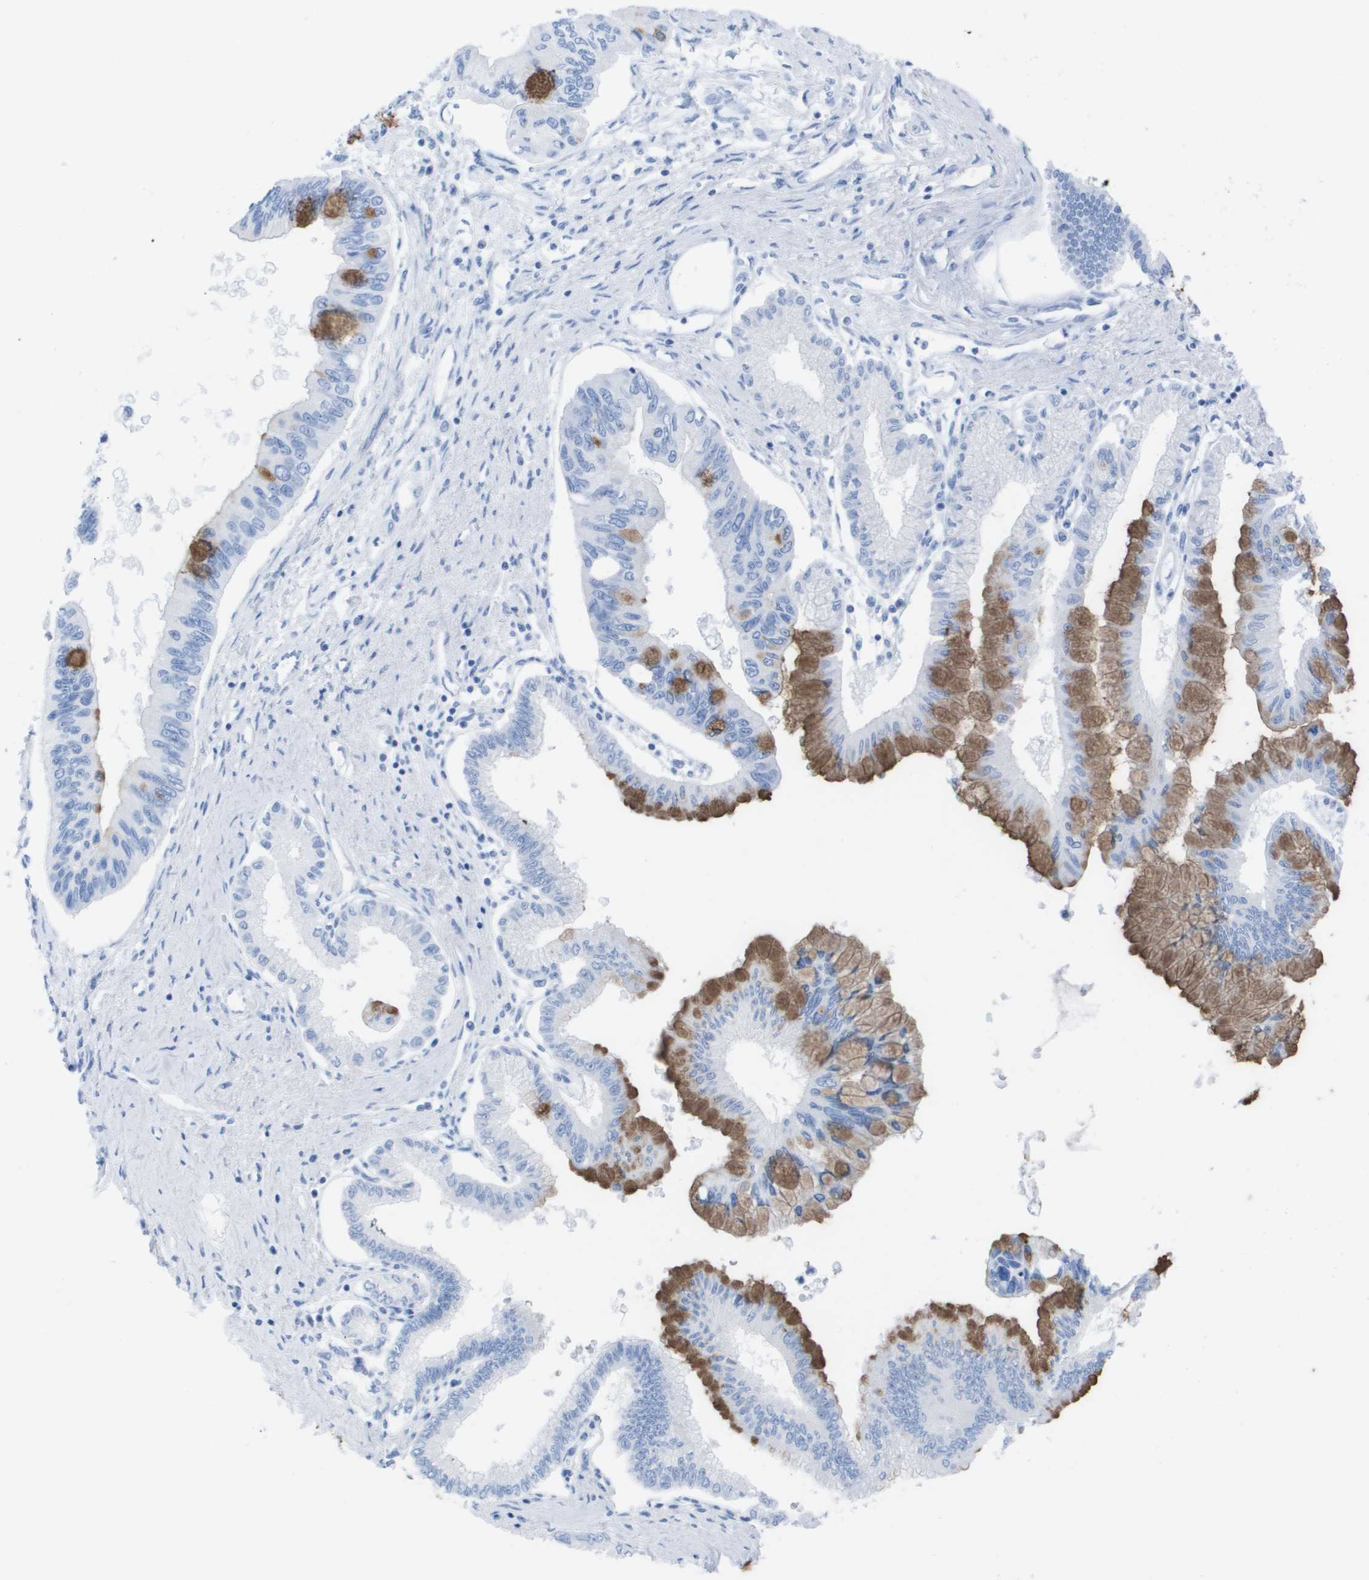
{"staining": {"intensity": "moderate", "quantity": "<25%", "location": "cytoplasmic/membranous"}, "tissue": "pancreatic cancer", "cell_type": "Tumor cells", "image_type": "cancer", "snomed": [{"axis": "morphology", "description": "Adenocarcinoma, NOS"}, {"axis": "topography", "description": "Pancreas"}], "caption": "DAB (3,3'-diaminobenzidine) immunohistochemical staining of adenocarcinoma (pancreatic) demonstrates moderate cytoplasmic/membranous protein staining in approximately <25% of tumor cells.", "gene": "KCNA3", "patient": {"sex": "female", "age": 77}}